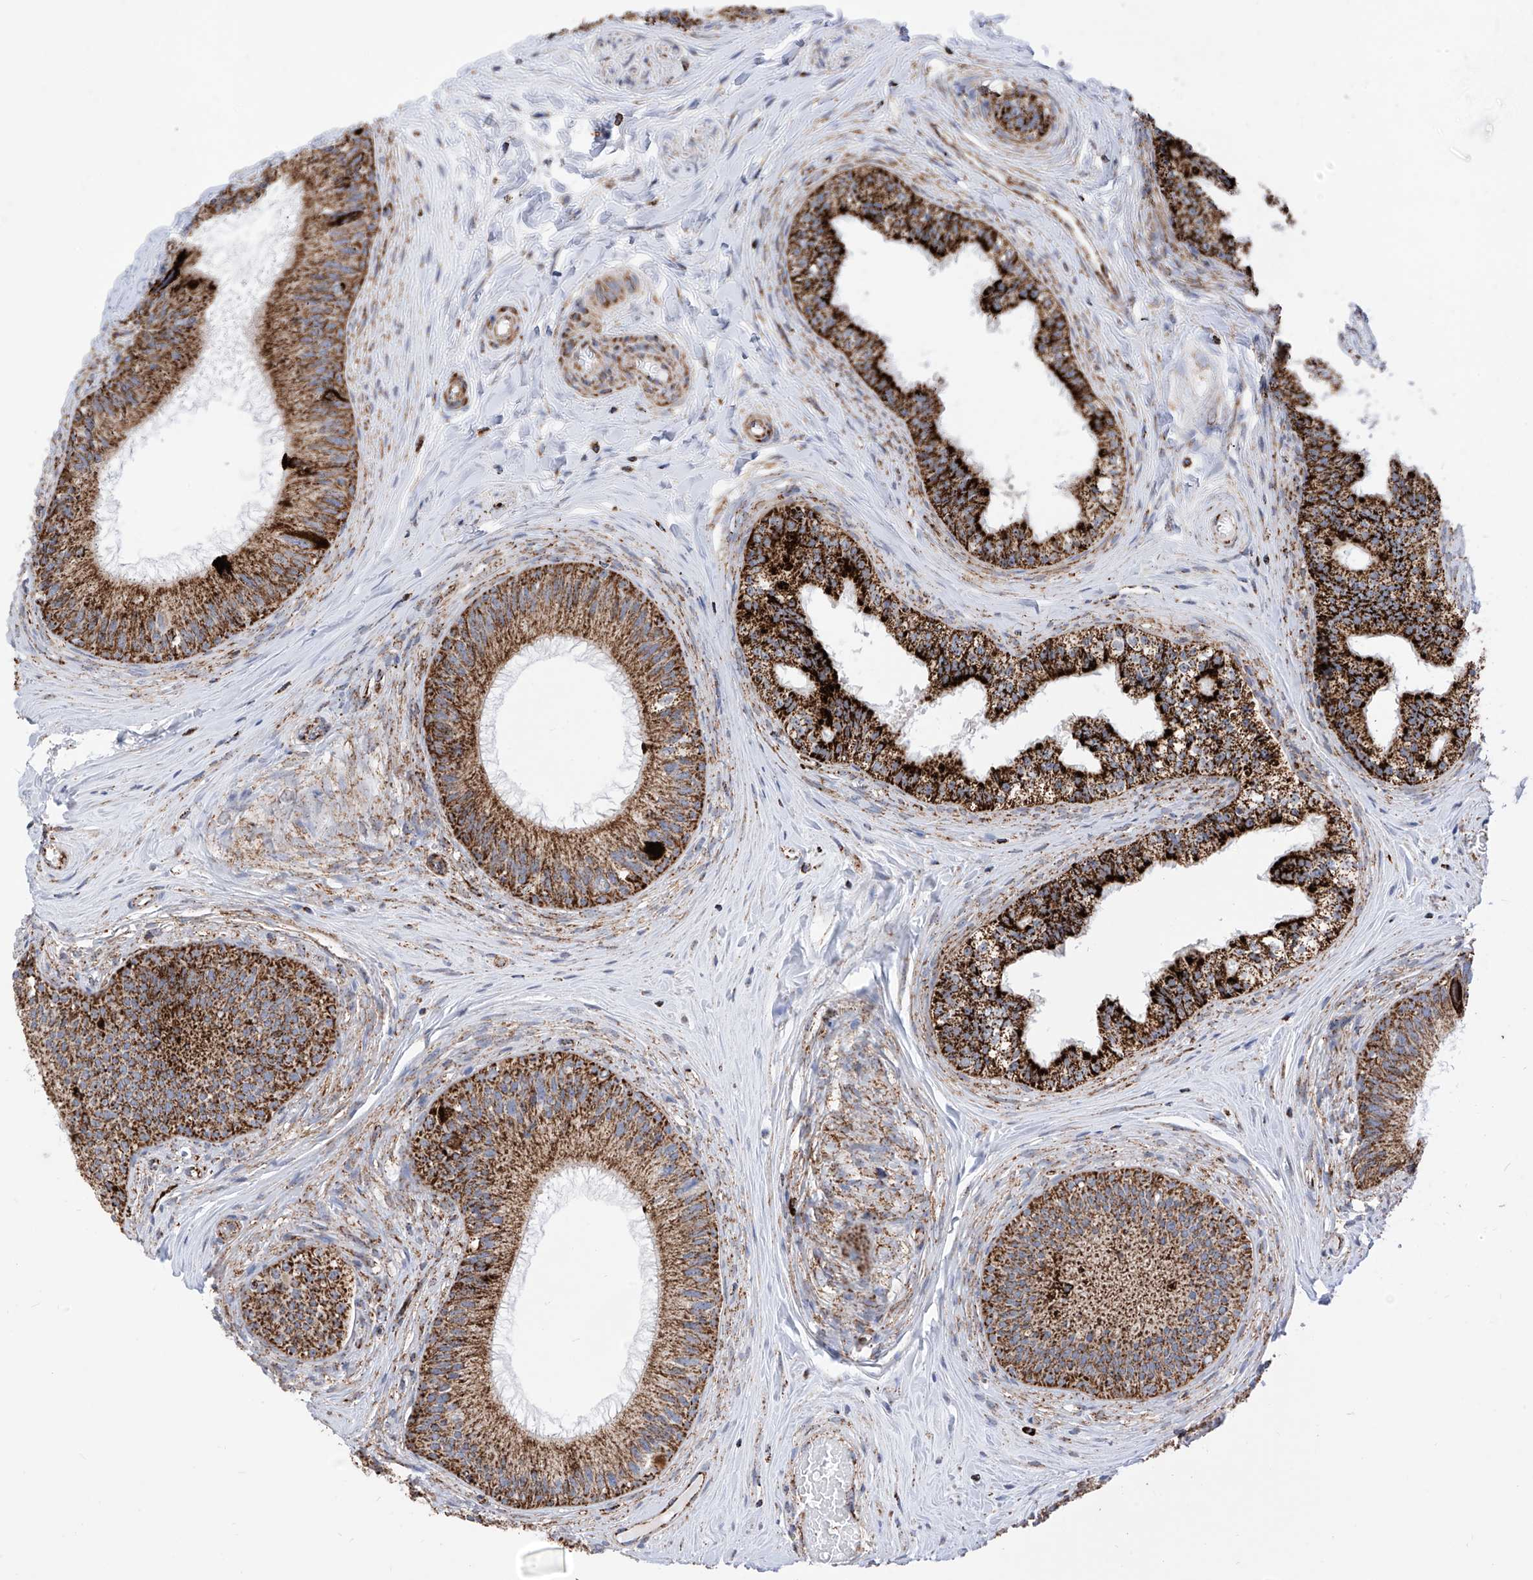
{"staining": {"intensity": "strong", "quantity": ">75%", "location": "cytoplasmic/membranous"}, "tissue": "epididymis", "cell_type": "Glandular cells", "image_type": "normal", "snomed": [{"axis": "morphology", "description": "Normal tissue, NOS"}, {"axis": "topography", "description": "Epididymis"}], "caption": "IHC micrograph of unremarkable human epididymis stained for a protein (brown), which displays high levels of strong cytoplasmic/membranous staining in approximately >75% of glandular cells.", "gene": "COX5B", "patient": {"sex": "male", "age": 27}}